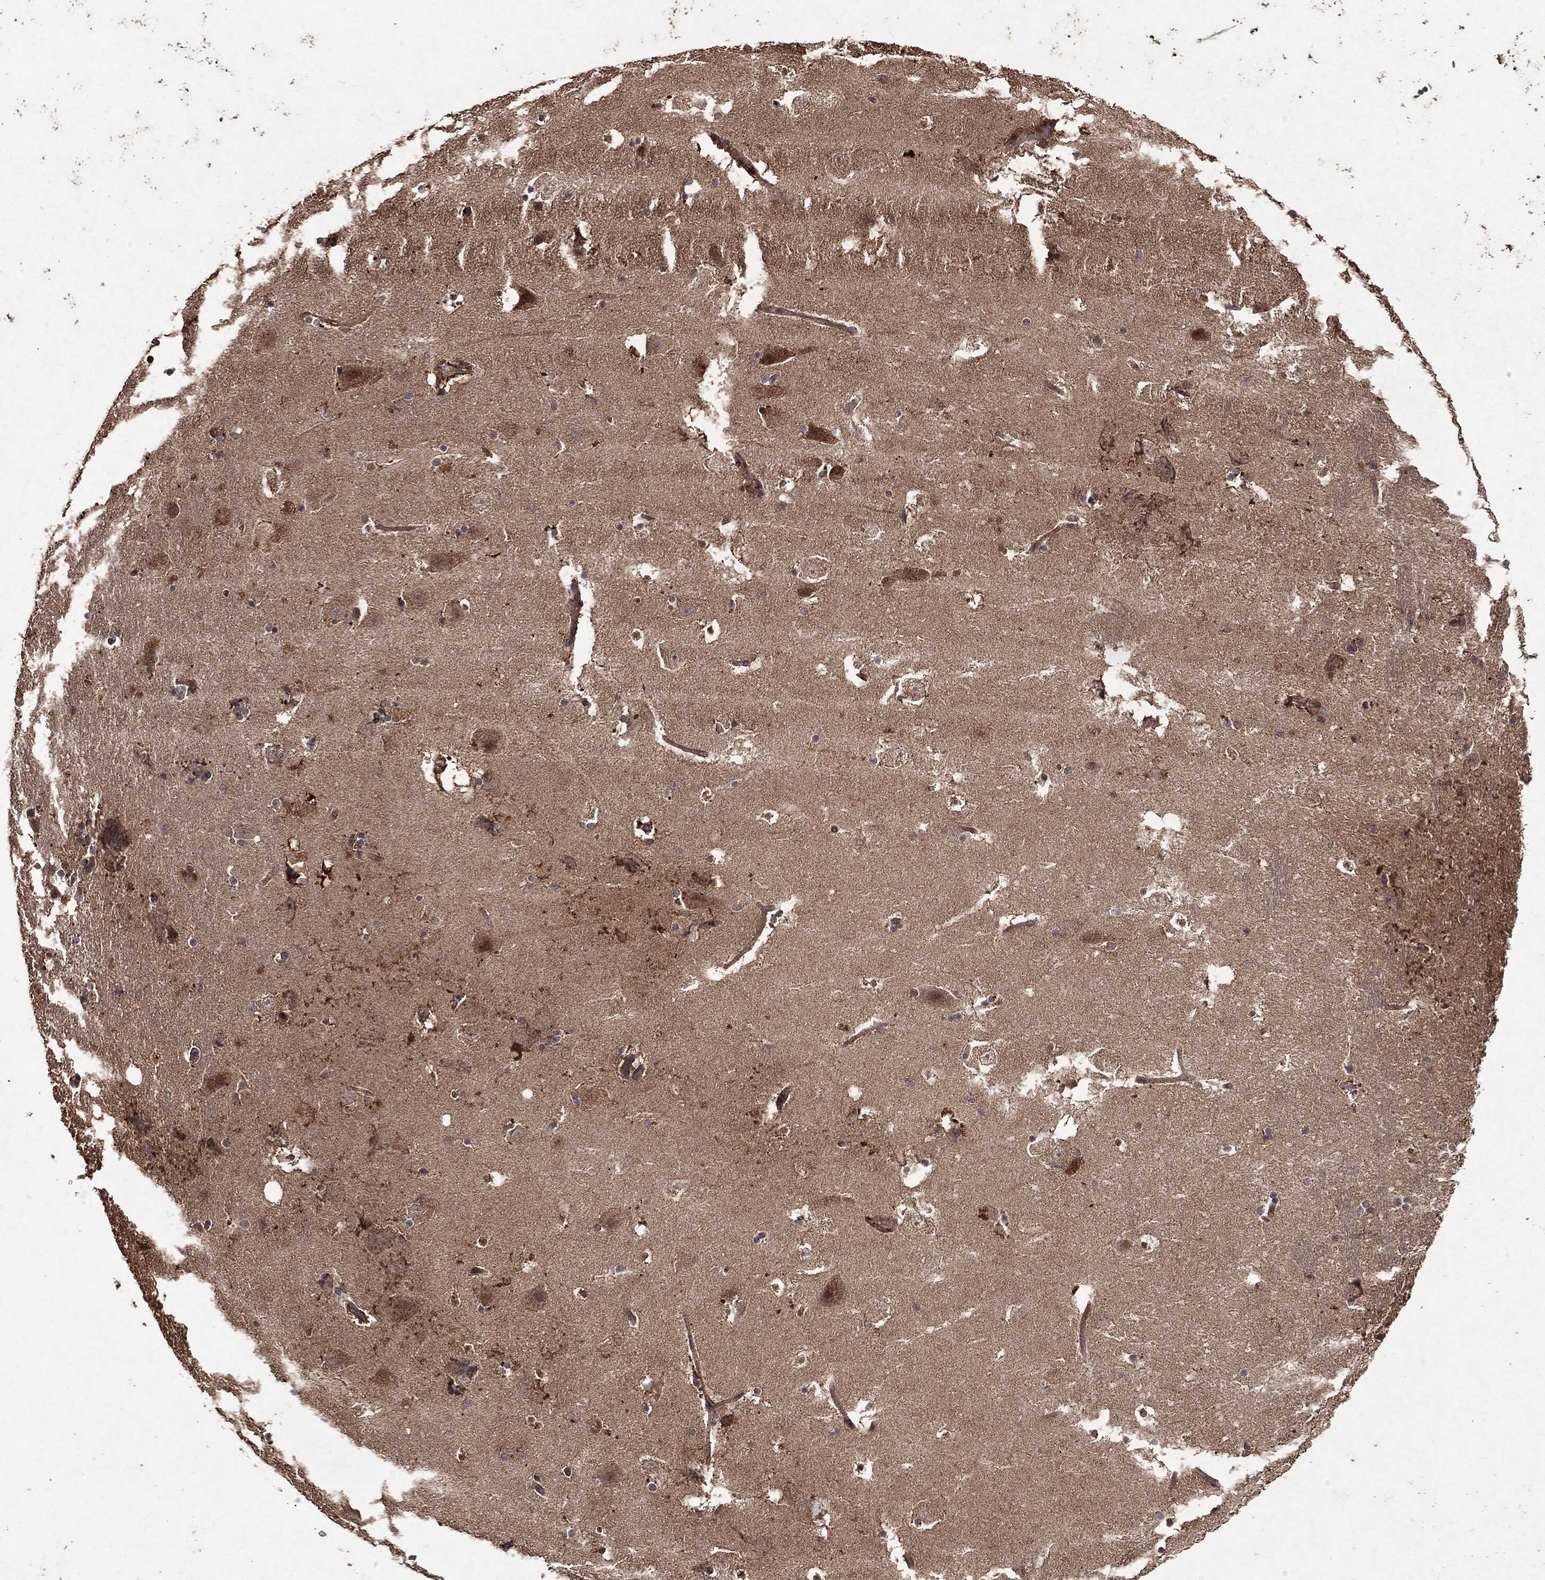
{"staining": {"intensity": "negative", "quantity": "none", "location": "none"}, "tissue": "hippocampus", "cell_type": "Glial cells", "image_type": "normal", "snomed": [{"axis": "morphology", "description": "Normal tissue, NOS"}, {"axis": "topography", "description": "Hippocampus"}], "caption": "A high-resolution photomicrograph shows immunohistochemistry (IHC) staining of benign hippocampus, which exhibits no significant staining in glial cells.", "gene": "MTOR", "patient": {"sex": "male", "age": 51}}